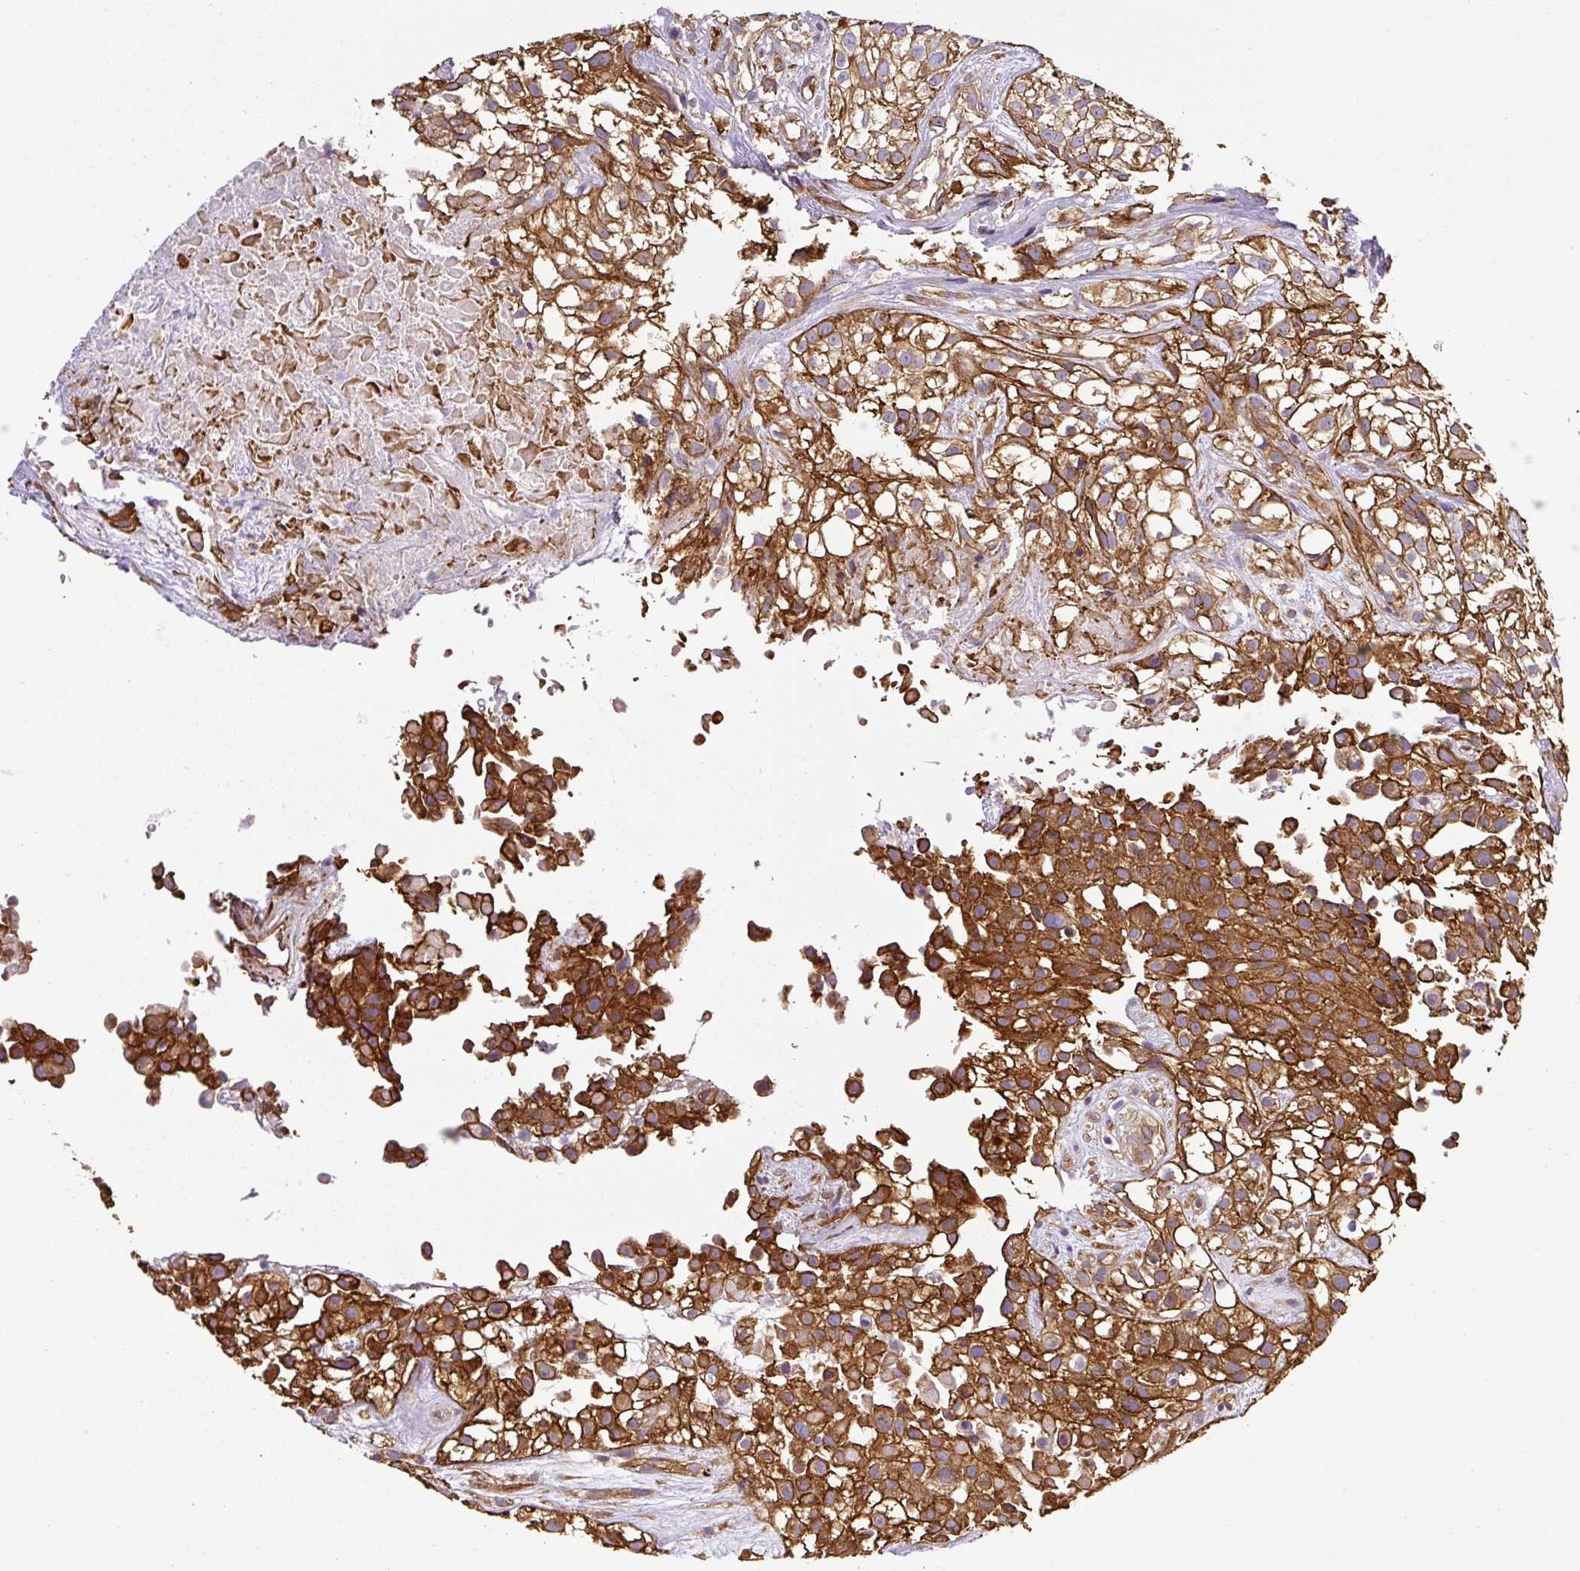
{"staining": {"intensity": "strong", "quantity": ">75%", "location": "cytoplasmic/membranous"}, "tissue": "urothelial cancer", "cell_type": "Tumor cells", "image_type": "cancer", "snomed": [{"axis": "morphology", "description": "Urothelial carcinoma, High grade"}, {"axis": "topography", "description": "Urinary bladder"}], "caption": "This is a micrograph of immunohistochemistry (IHC) staining of urothelial carcinoma (high-grade), which shows strong positivity in the cytoplasmic/membranous of tumor cells.", "gene": "DCTN1", "patient": {"sex": "male", "age": 56}}